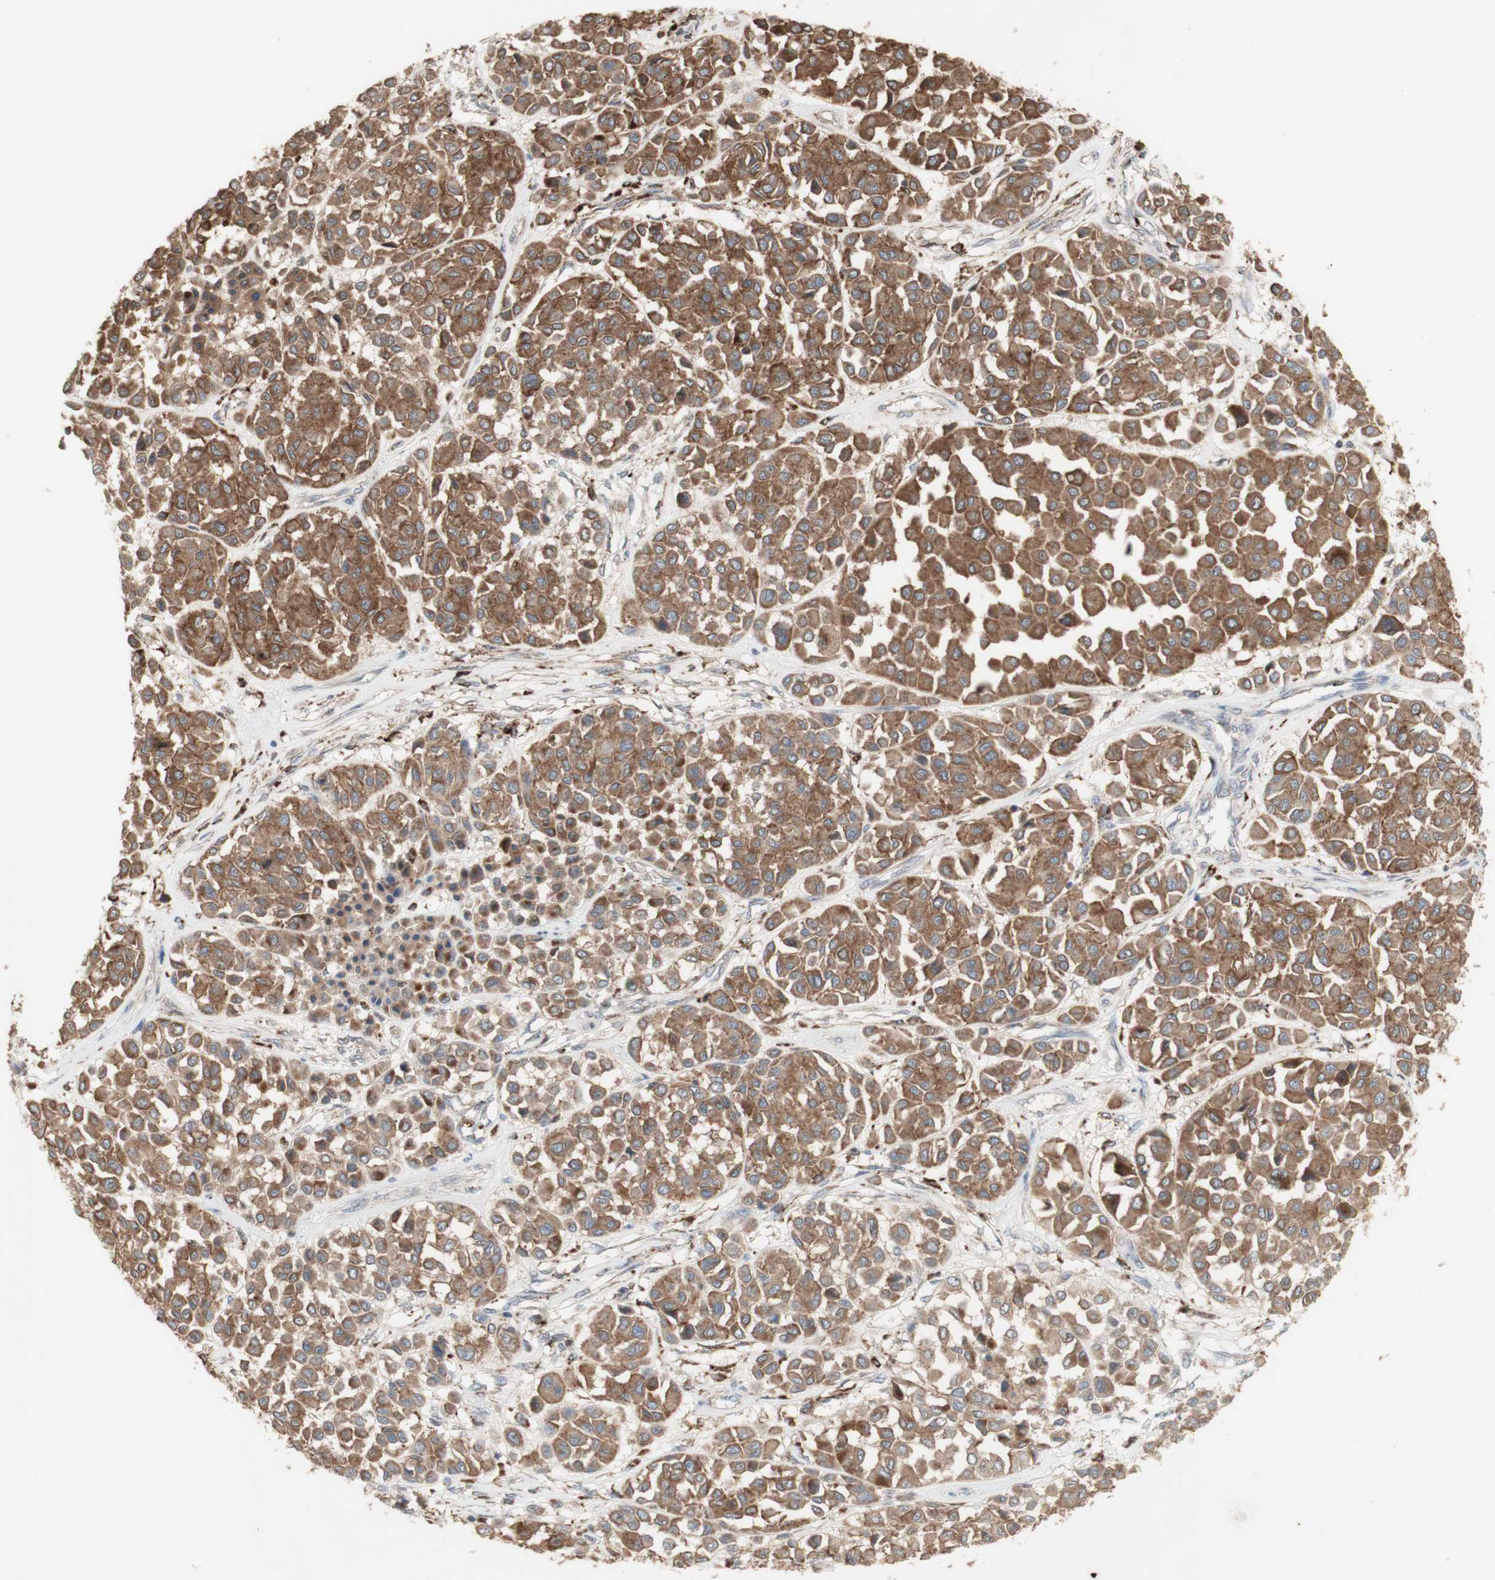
{"staining": {"intensity": "moderate", "quantity": ">75%", "location": "cytoplasmic/membranous"}, "tissue": "melanoma", "cell_type": "Tumor cells", "image_type": "cancer", "snomed": [{"axis": "morphology", "description": "Malignant melanoma, Metastatic site"}, {"axis": "topography", "description": "Soft tissue"}], "caption": "This photomicrograph displays melanoma stained with immunohistochemistry (IHC) to label a protein in brown. The cytoplasmic/membranous of tumor cells show moderate positivity for the protein. Nuclei are counter-stained blue.", "gene": "ATP6V1E1", "patient": {"sex": "male", "age": 41}}